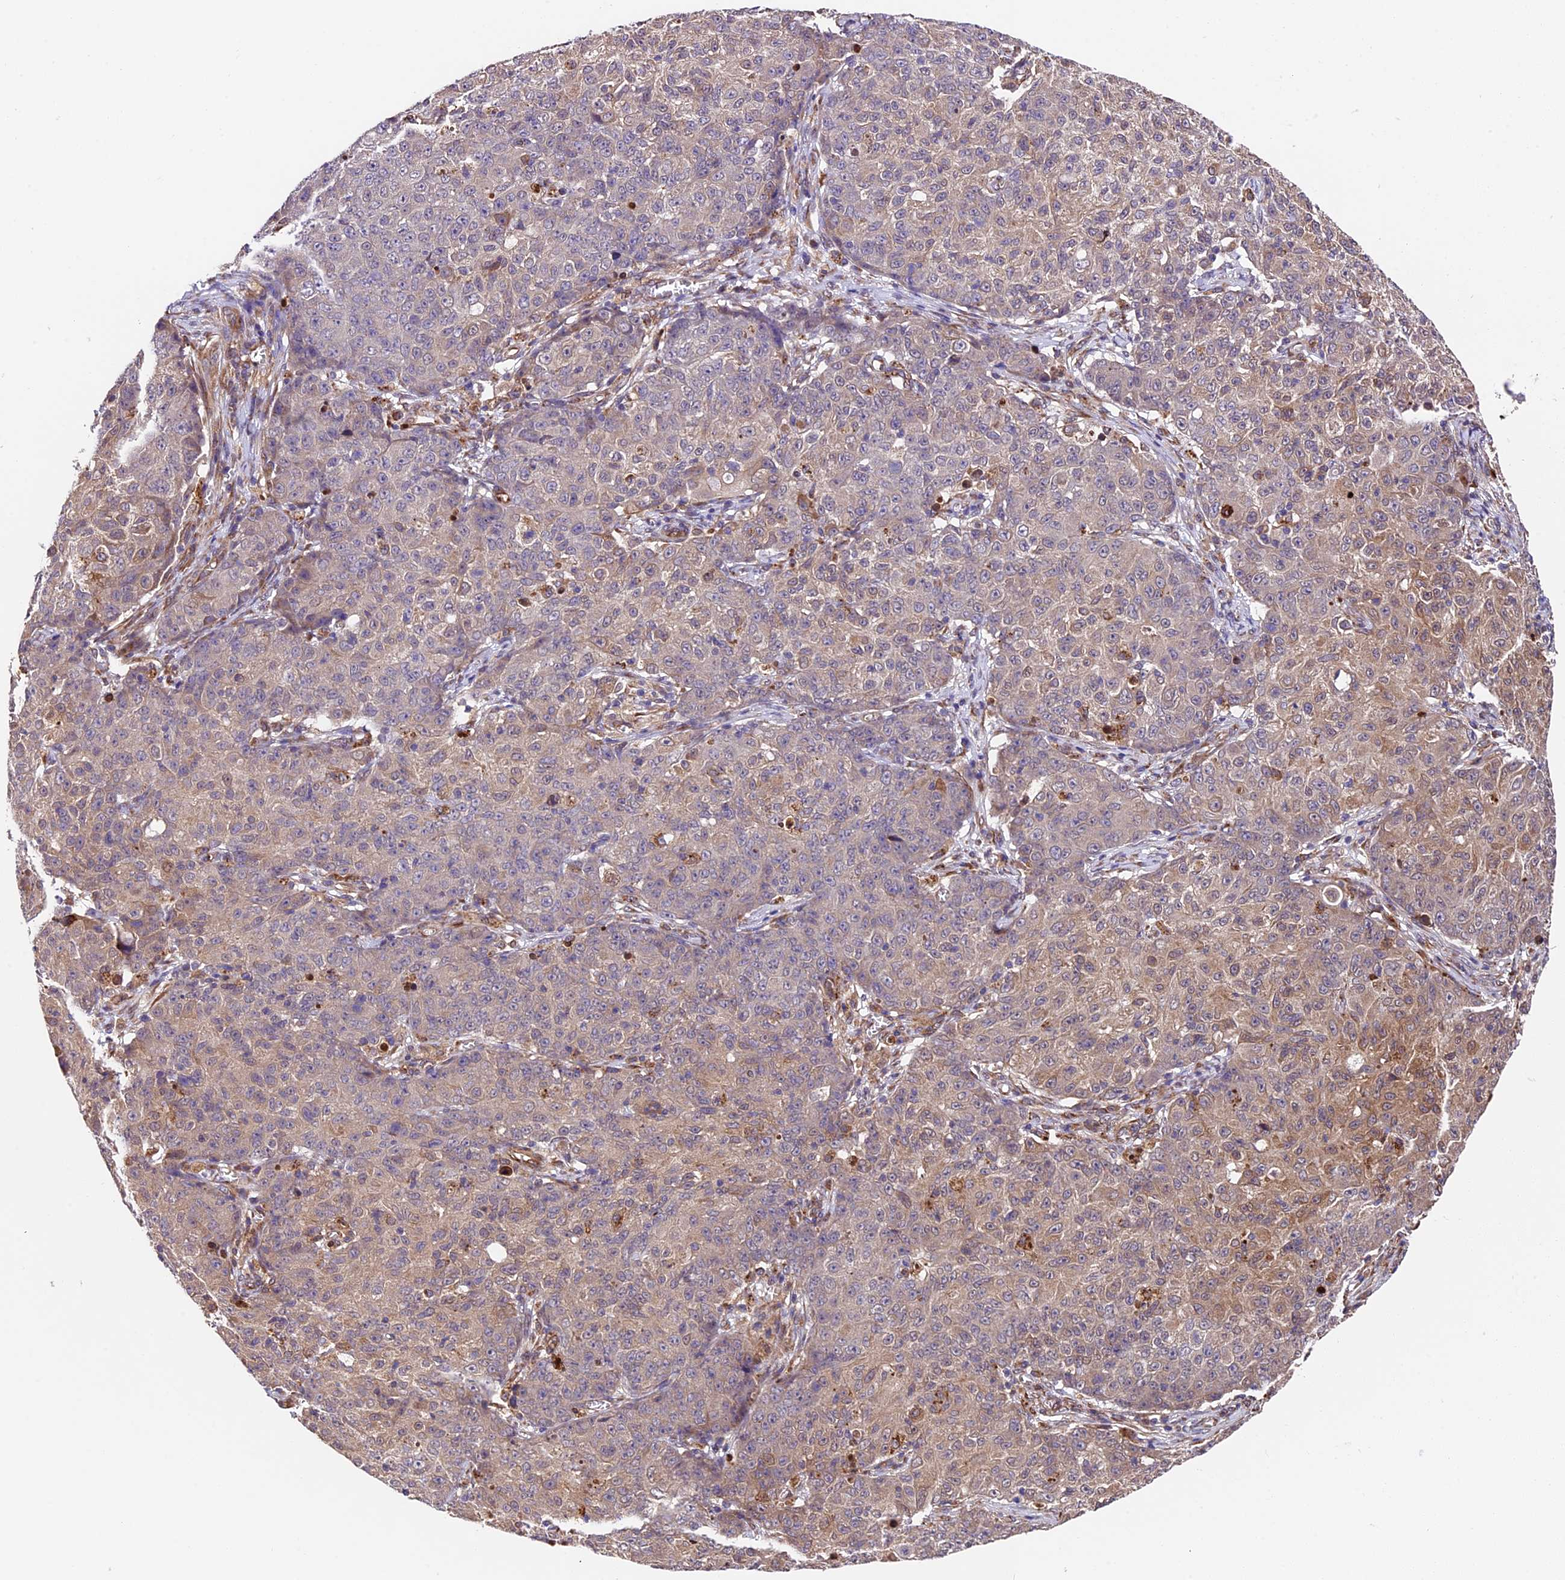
{"staining": {"intensity": "weak", "quantity": "25%-75%", "location": "cytoplasmic/membranous"}, "tissue": "ovarian cancer", "cell_type": "Tumor cells", "image_type": "cancer", "snomed": [{"axis": "morphology", "description": "Carcinoma, endometroid"}, {"axis": "topography", "description": "Ovary"}], "caption": "A brown stain shows weak cytoplasmic/membranous expression of a protein in human ovarian cancer tumor cells.", "gene": "LSM7", "patient": {"sex": "female", "age": 42}}